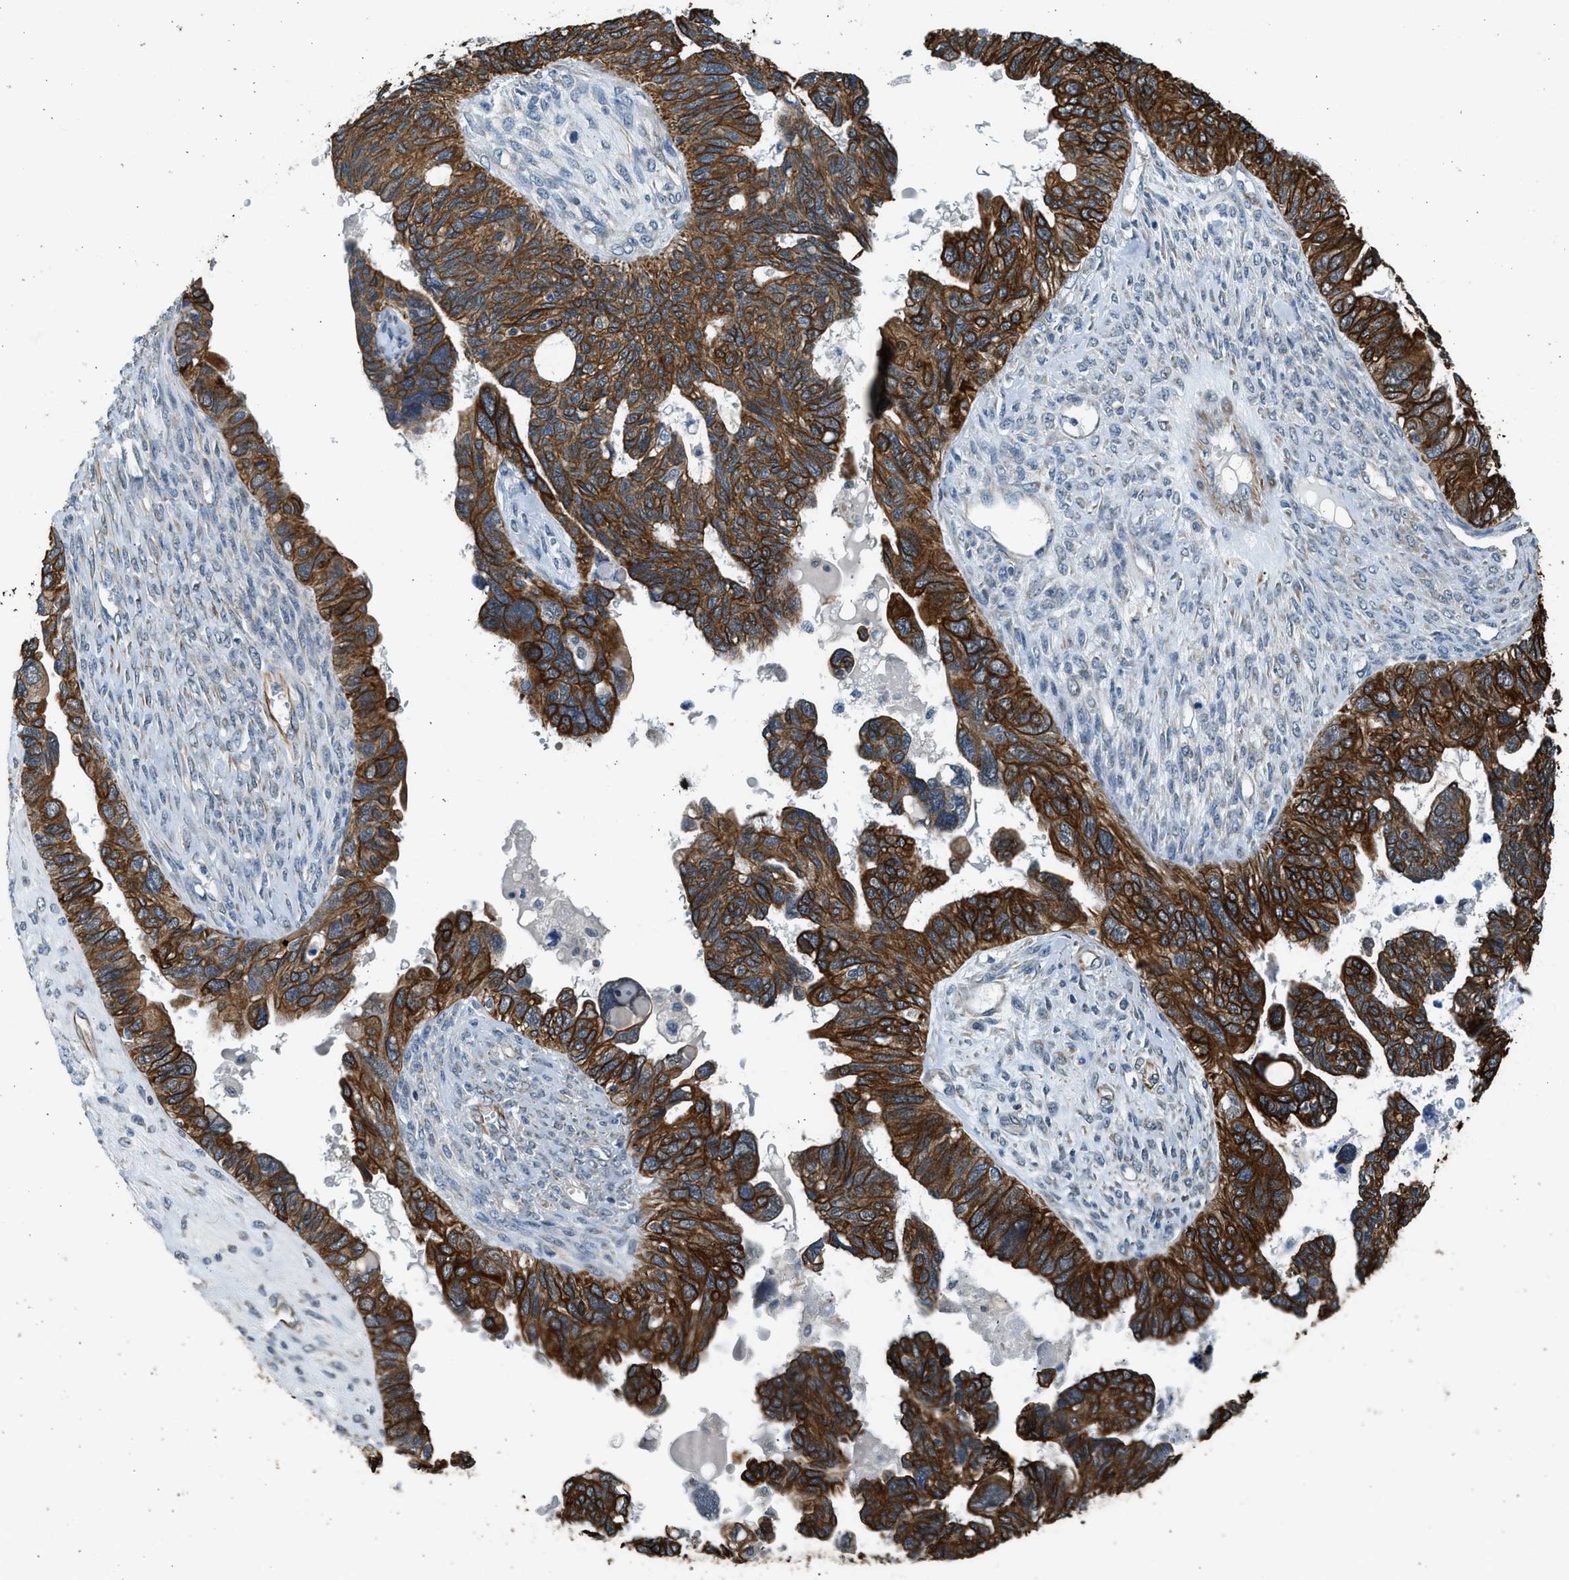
{"staining": {"intensity": "strong", "quantity": ">75%", "location": "cytoplasmic/membranous"}, "tissue": "ovarian cancer", "cell_type": "Tumor cells", "image_type": "cancer", "snomed": [{"axis": "morphology", "description": "Cystadenocarcinoma, serous, NOS"}, {"axis": "topography", "description": "Ovary"}], "caption": "Ovarian cancer stained with a brown dye exhibits strong cytoplasmic/membranous positive staining in about >75% of tumor cells.", "gene": "PCLO", "patient": {"sex": "female", "age": 79}}